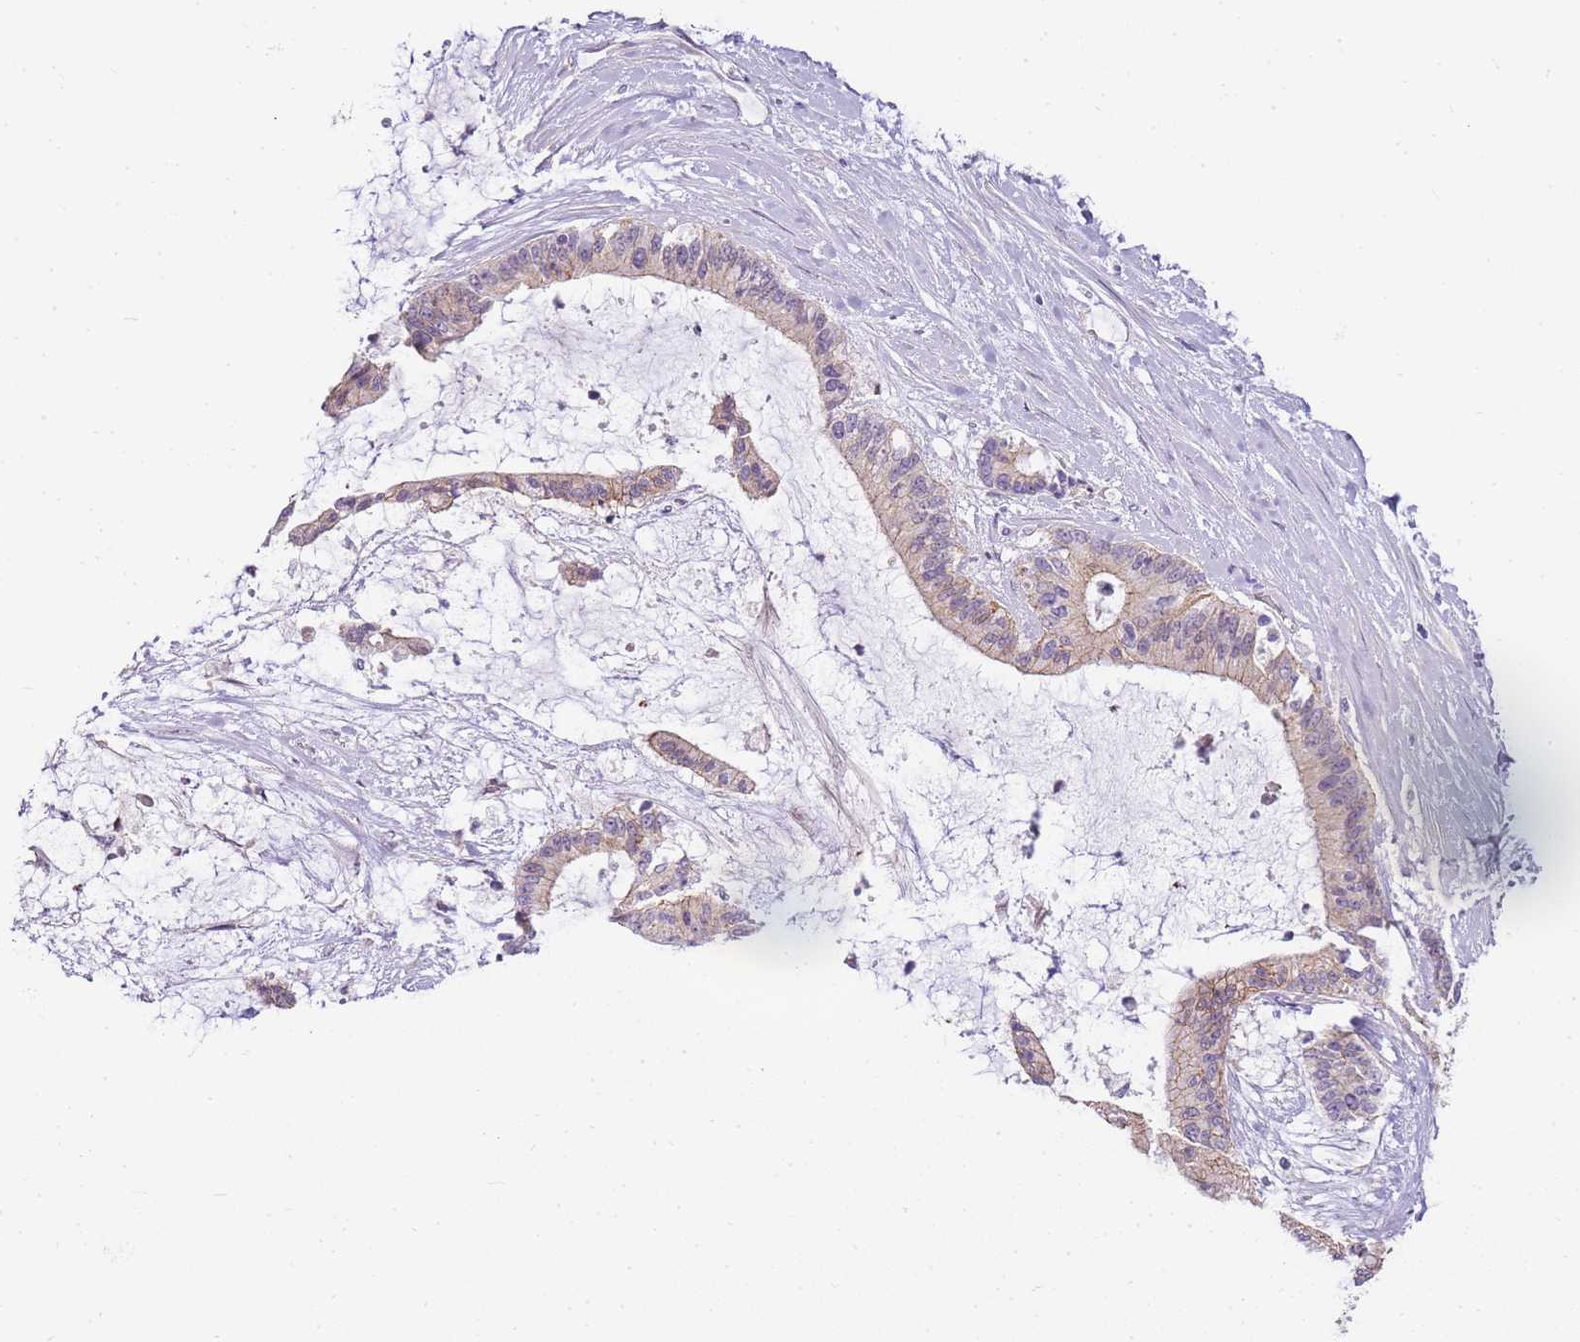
{"staining": {"intensity": "weak", "quantity": "25%-75%", "location": "cytoplasmic/membranous"}, "tissue": "liver cancer", "cell_type": "Tumor cells", "image_type": "cancer", "snomed": [{"axis": "morphology", "description": "Normal tissue, NOS"}, {"axis": "morphology", "description": "Cholangiocarcinoma"}, {"axis": "topography", "description": "Liver"}, {"axis": "topography", "description": "Peripheral nerve tissue"}], "caption": "High-power microscopy captured an IHC histopathology image of liver cholangiocarcinoma, revealing weak cytoplasmic/membranous positivity in approximately 25%-75% of tumor cells.", "gene": "CLBA1", "patient": {"sex": "female", "age": 73}}